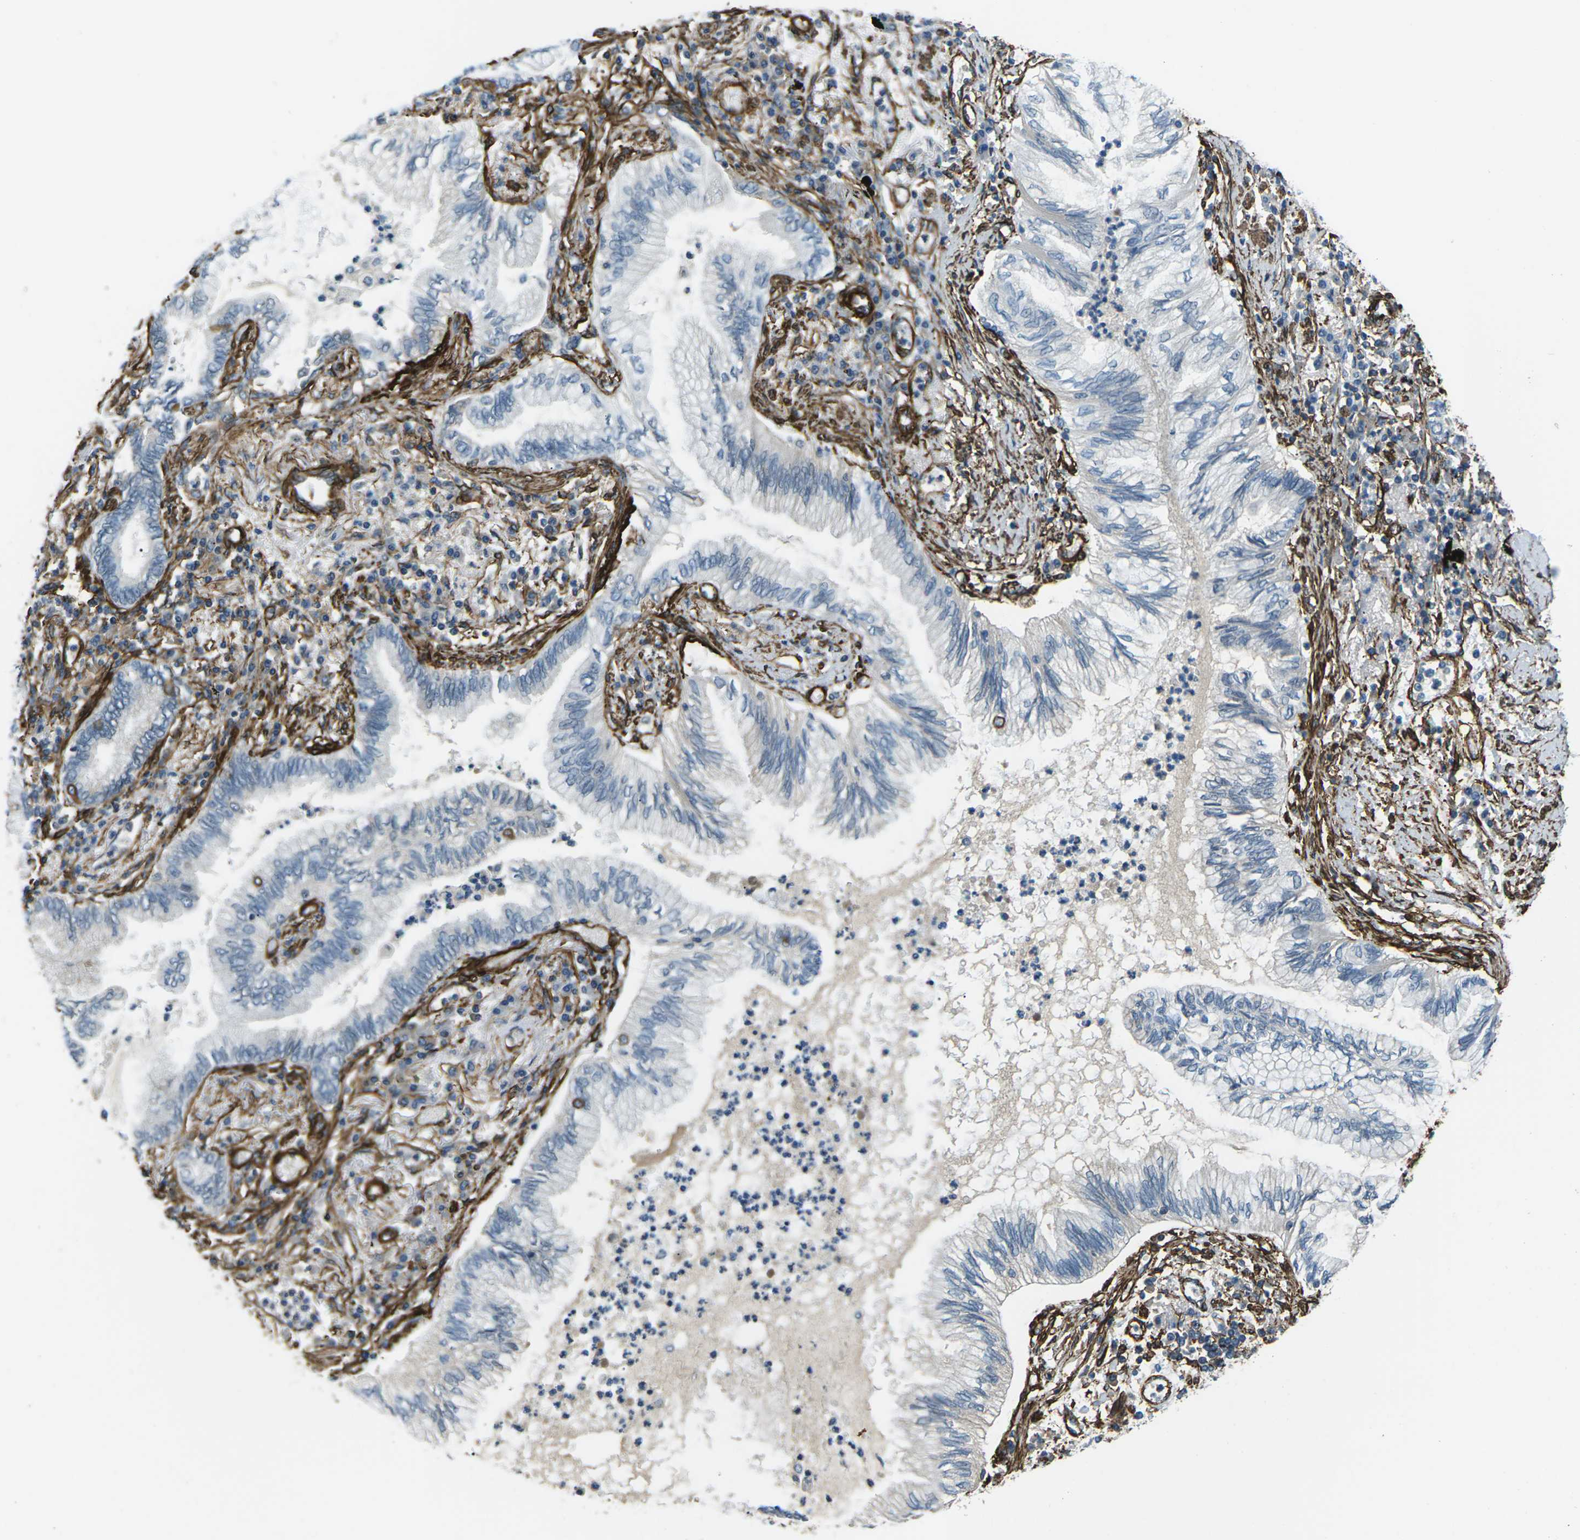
{"staining": {"intensity": "negative", "quantity": "none", "location": "none"}, "tissue": "lung cancer", "cell_type": "Tumor cells", "image_type": "cancer", "snomed": [{"axis": "morphology", "description": "Normal tissue, NOS"}, {"axis": "morphology", "description": "Adenocarcinoma, NOS"}, {"axis": "topography", "description": "Bronchus"}, {"axis": "topography", "description": "Lung"}], "caption": "This is an immunohistochemistry image of lung cancer (adenocarcinoma). There is no expression in tumor cells.", "gene": "GRAMD1C", "patient": {"sex": "female", "age": 70}}